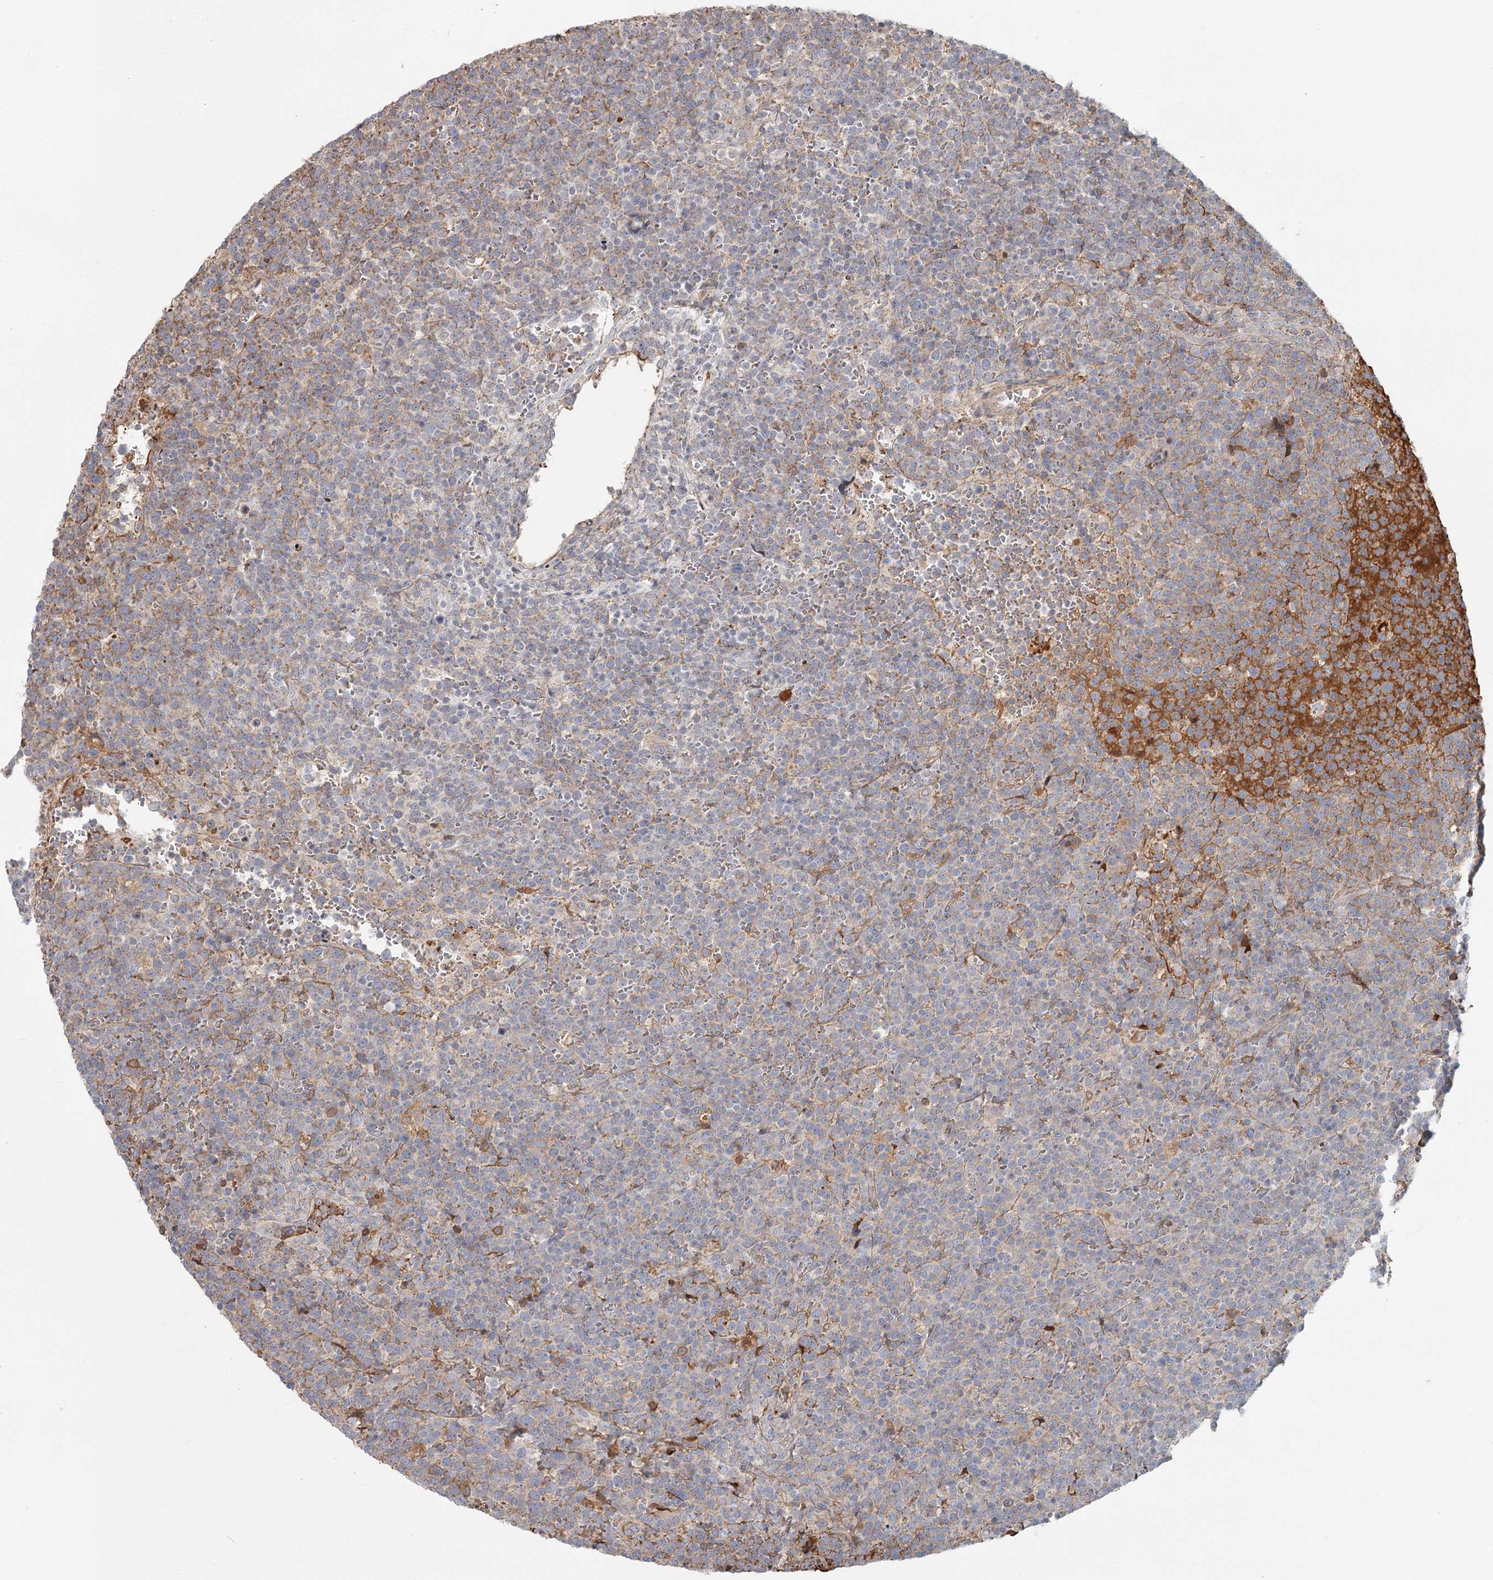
{"staining": {"intensity": "moderate", "quantity": "<25%", "location": "cytoplasmic/membranous"}, "tissue": "lymphoma", "cell_type": "Tumor cells", "image_type": "cancer", "snomed": [{"axis": "morphology", "description": "Malignant lymphoma, non-Hodgkin's type, High grade"}, {"axis": "topography", "description": "Lymph node"}], "caption": "Protein staining of high-grade malignant lymphoma, non-Hodgkin's type tissue reveals moderate cytoplasmic/membranous positivity in approximately <25% of tumor cells.", "gene": "DHRS9", "patient": {"sex": "male", "age": 61}}